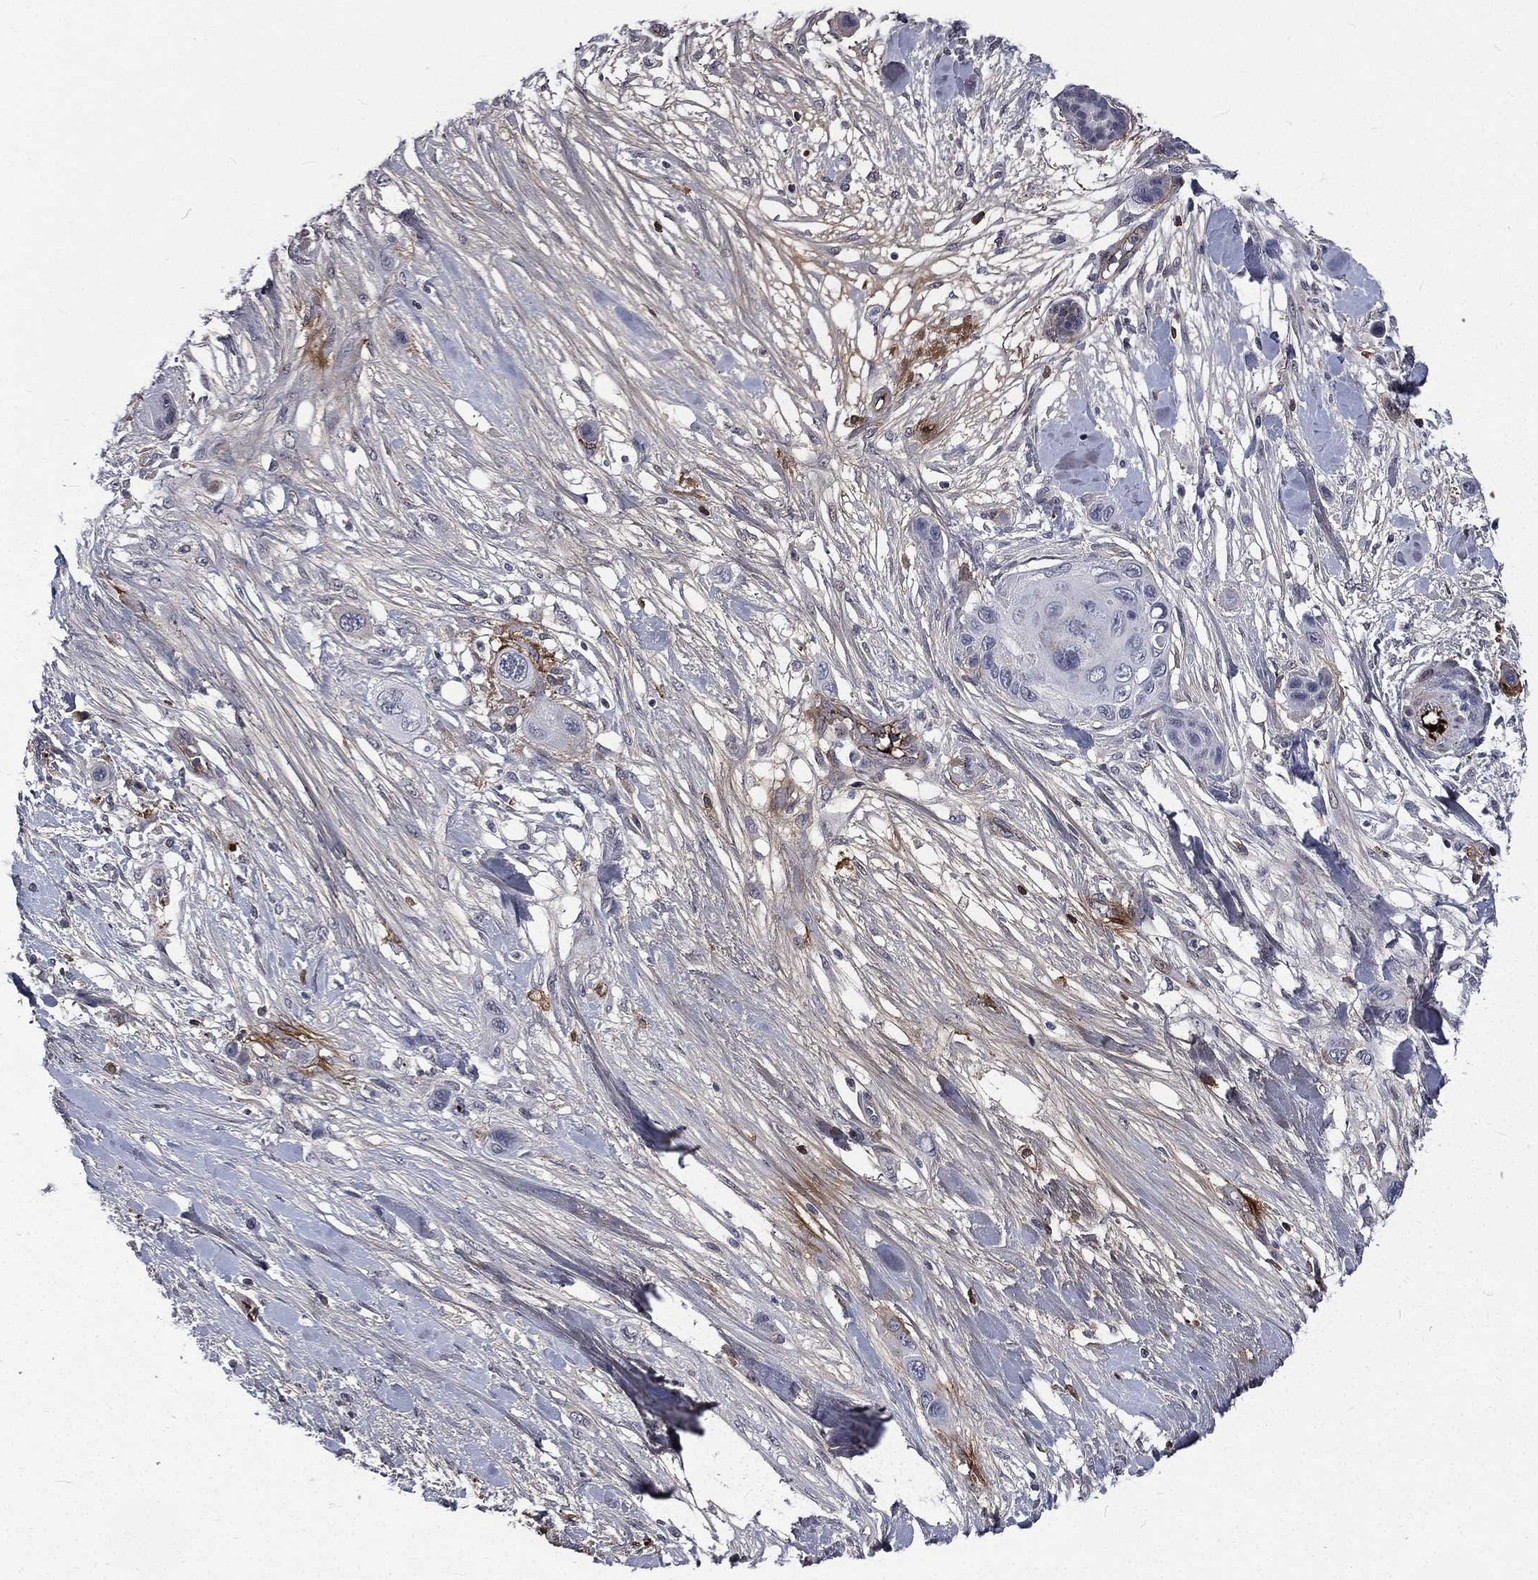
{"staining": {"intensity": "negative", "quantity": "none", "location": "none"}, "tissue": "skin cancer", "cell_type": "Tumor cells", "image_type": "cancer", "snomed": [{"axis": "morphology", "description": "Squamous cell carcinoma, NOS"}, {"axis": "topography", "description": "Skin"}], "caption": "Immunohistochemistry (IHC) image of skin cancer (squamous cell carcinoma) stained for a protein (brown), which exhibits no staining in tumor cells. (DAB IHC, high magnification).", "gene": "FGG", "patient": {"sex": "male", "age": 79}}